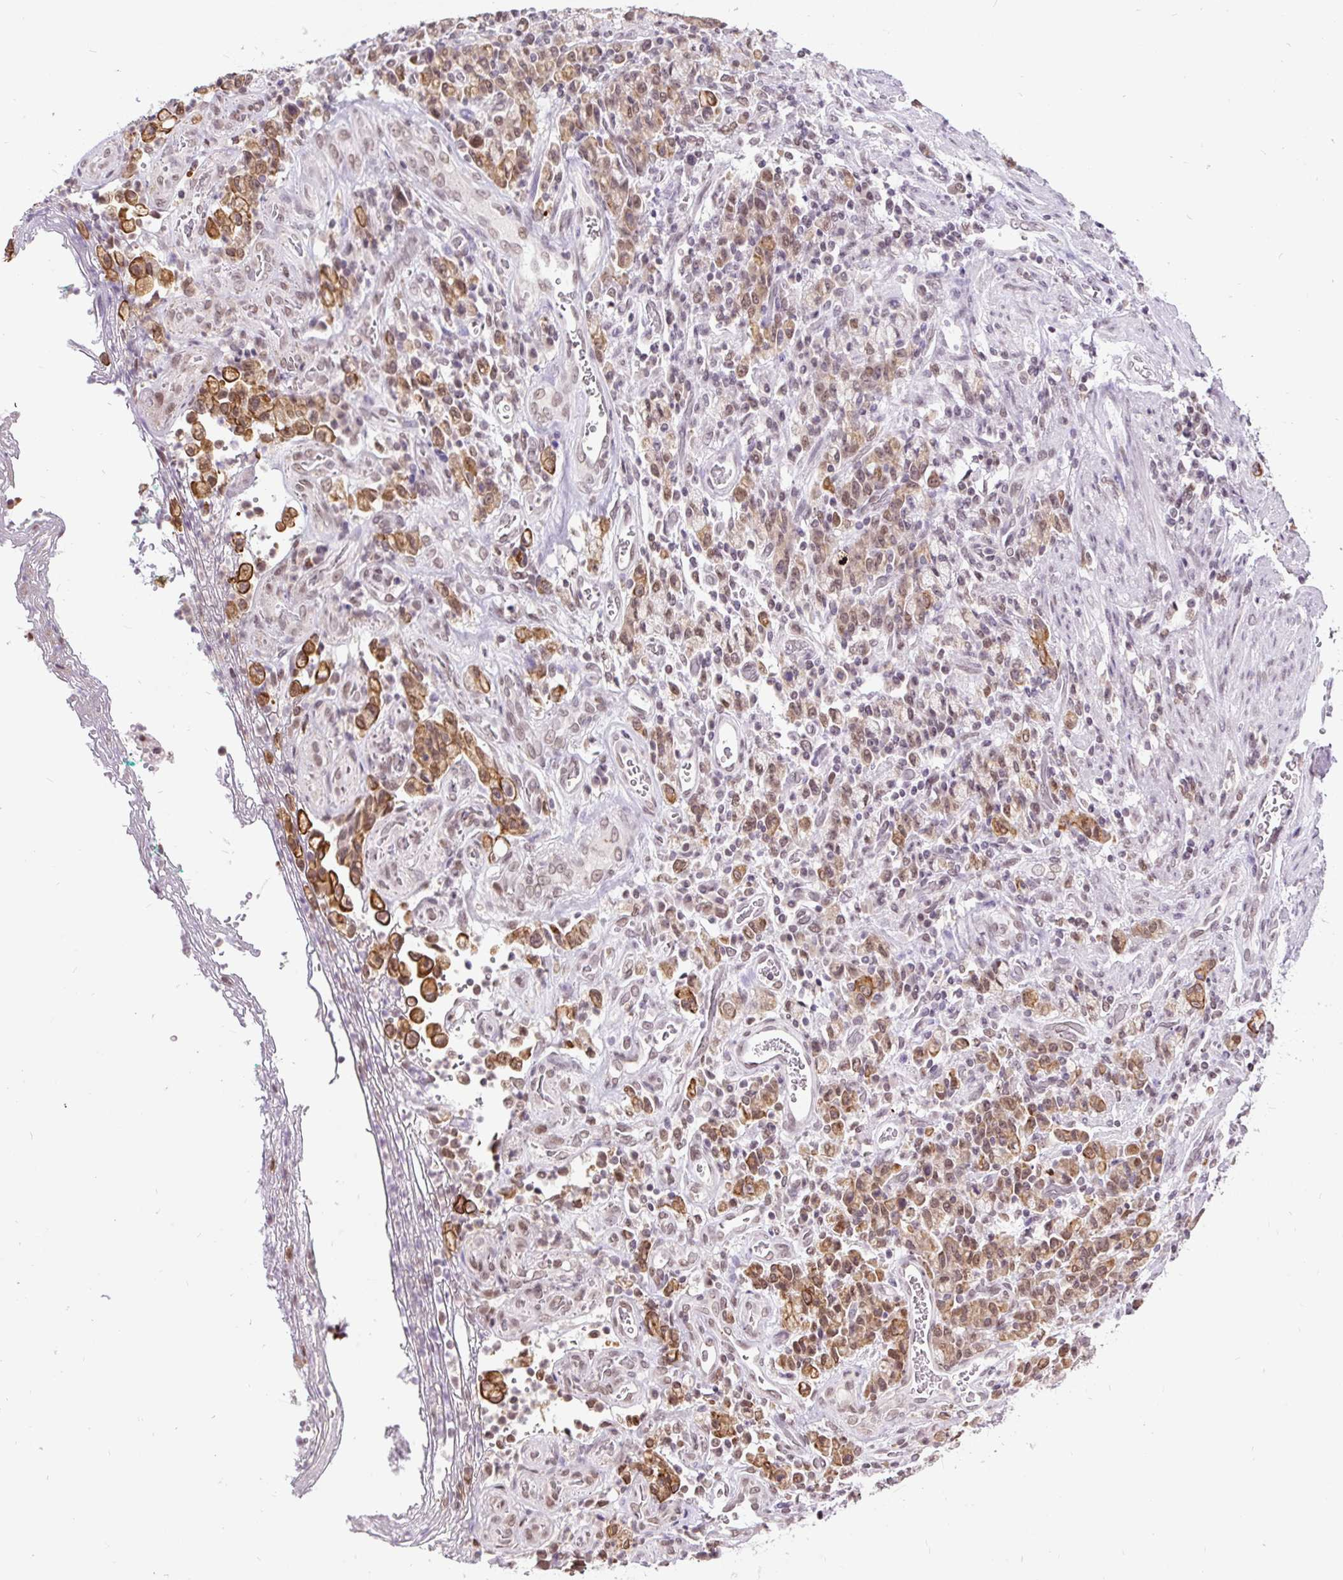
{"staining": {"intensity": "moderate", "quantity": ">75%", "location": "cytoplasmic/membranous,nuclear"}, "tissue": "stomach cancer", "cell_type": "Tumor cells", "image_type": "cancer", "snomed": [{"axis": "morphology", "description": "Adenocarcinoma, NOS"}, {"axis": "topography", "description": "Stomach"}], "caption": "Immunohistochemistry (IHC) micrograph of human adenocarcinoma (stomach) stained for a protein (brown), which displays medium levels of moderate cytoplasmic/membranous and nuclear positivity in about >75% of tumor cells.", "gene": "ZNF672", "patient": {"sex": "male", "age": 77}}